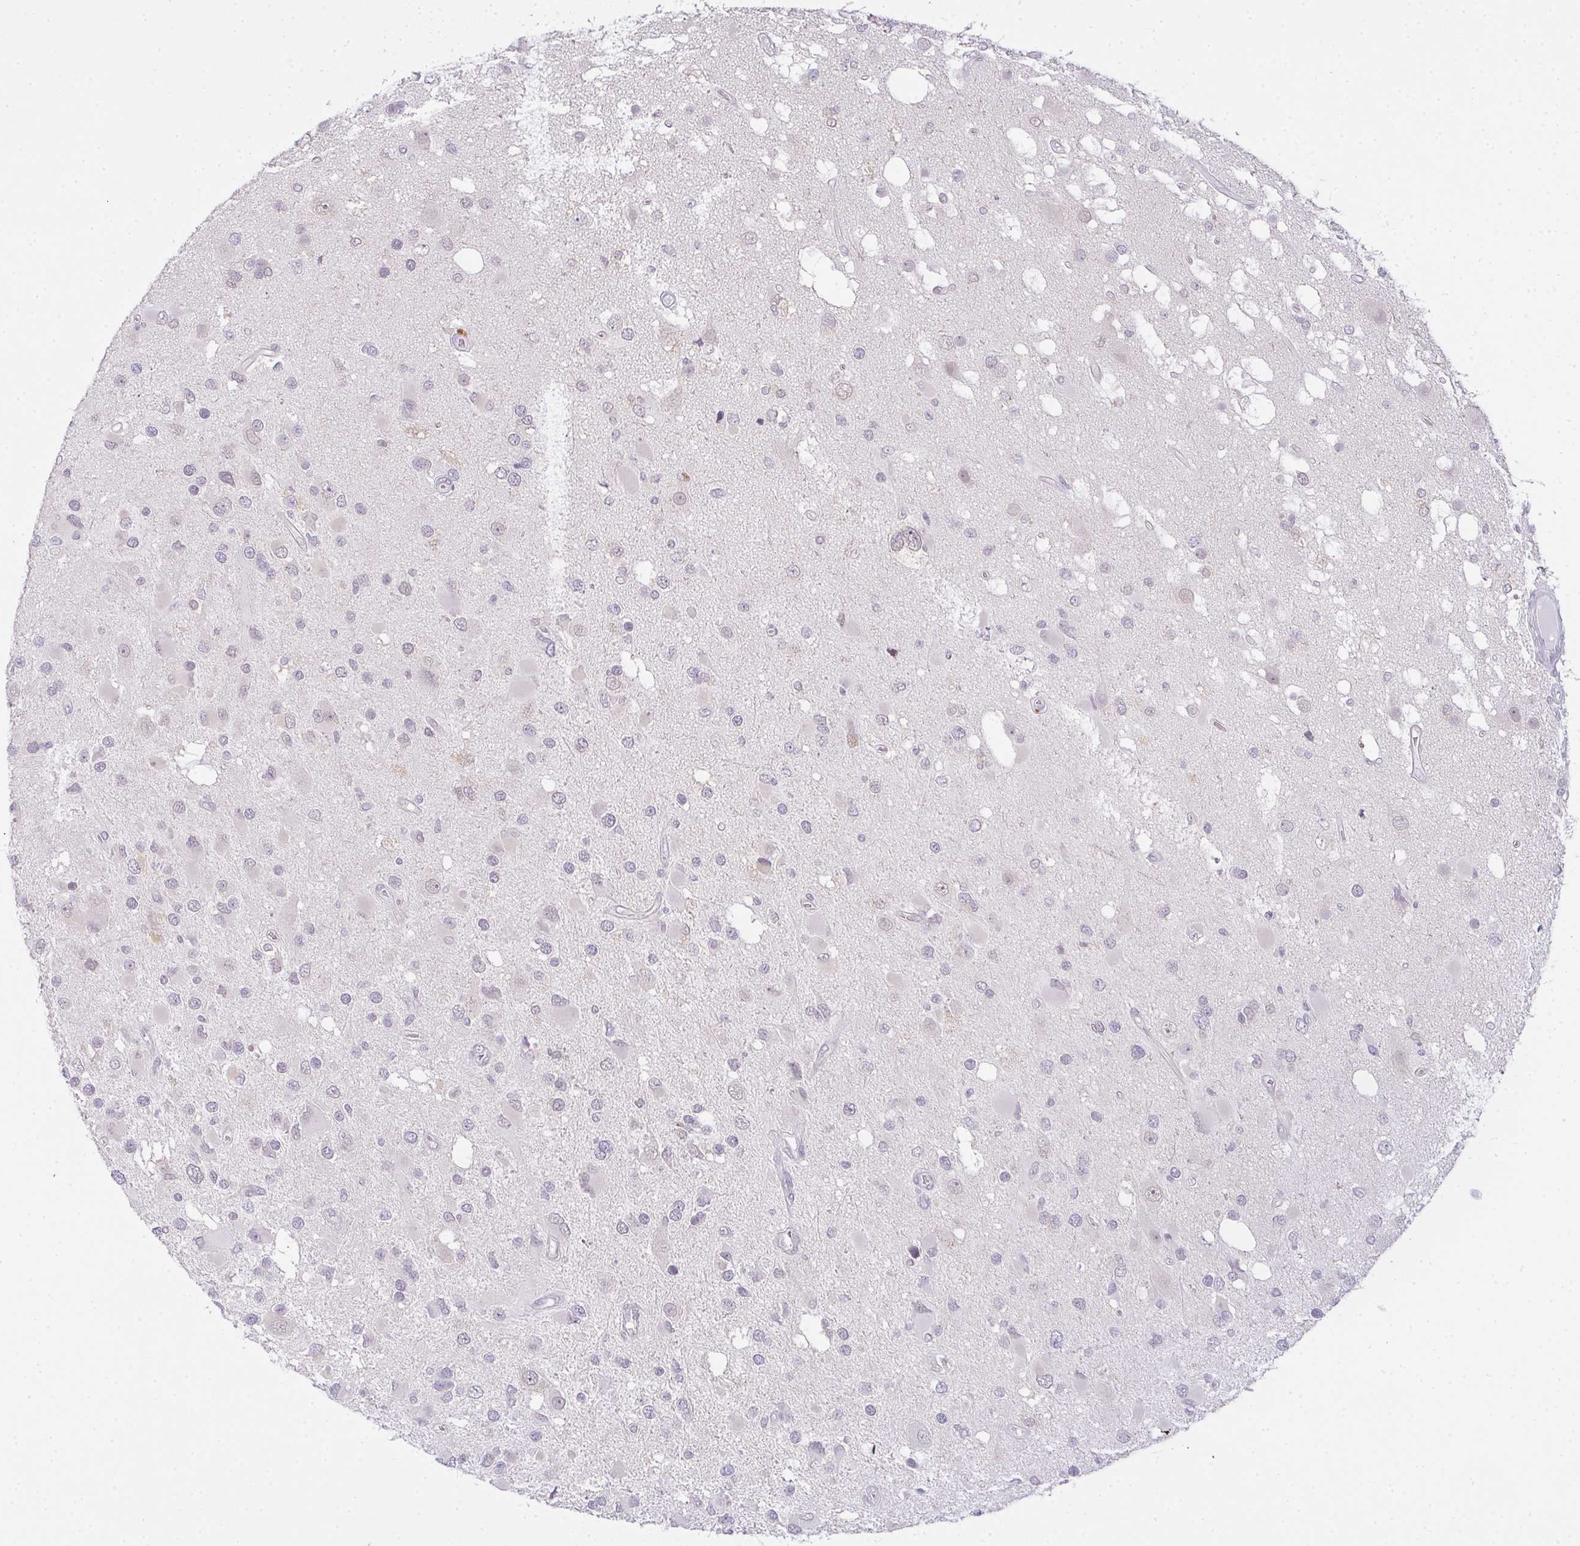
{"staining": {"intensity": "negative", "quantity": "none", "location": "none"}, "tissue": "glioma", "cell_type": "Tumor cells", "image_type": "cancer", "snomed": [{"axis": "morphology", "description": "Glioma, malignant, High grade"}, {"axis": "topography", "description": "Brain"}], "caption": "A photomicrograph of human malignant glioma (high-grade) is negative for staining in tumor cells.", "gene": "CSE1L", "patient": {"sex": "male", "age": 53}}